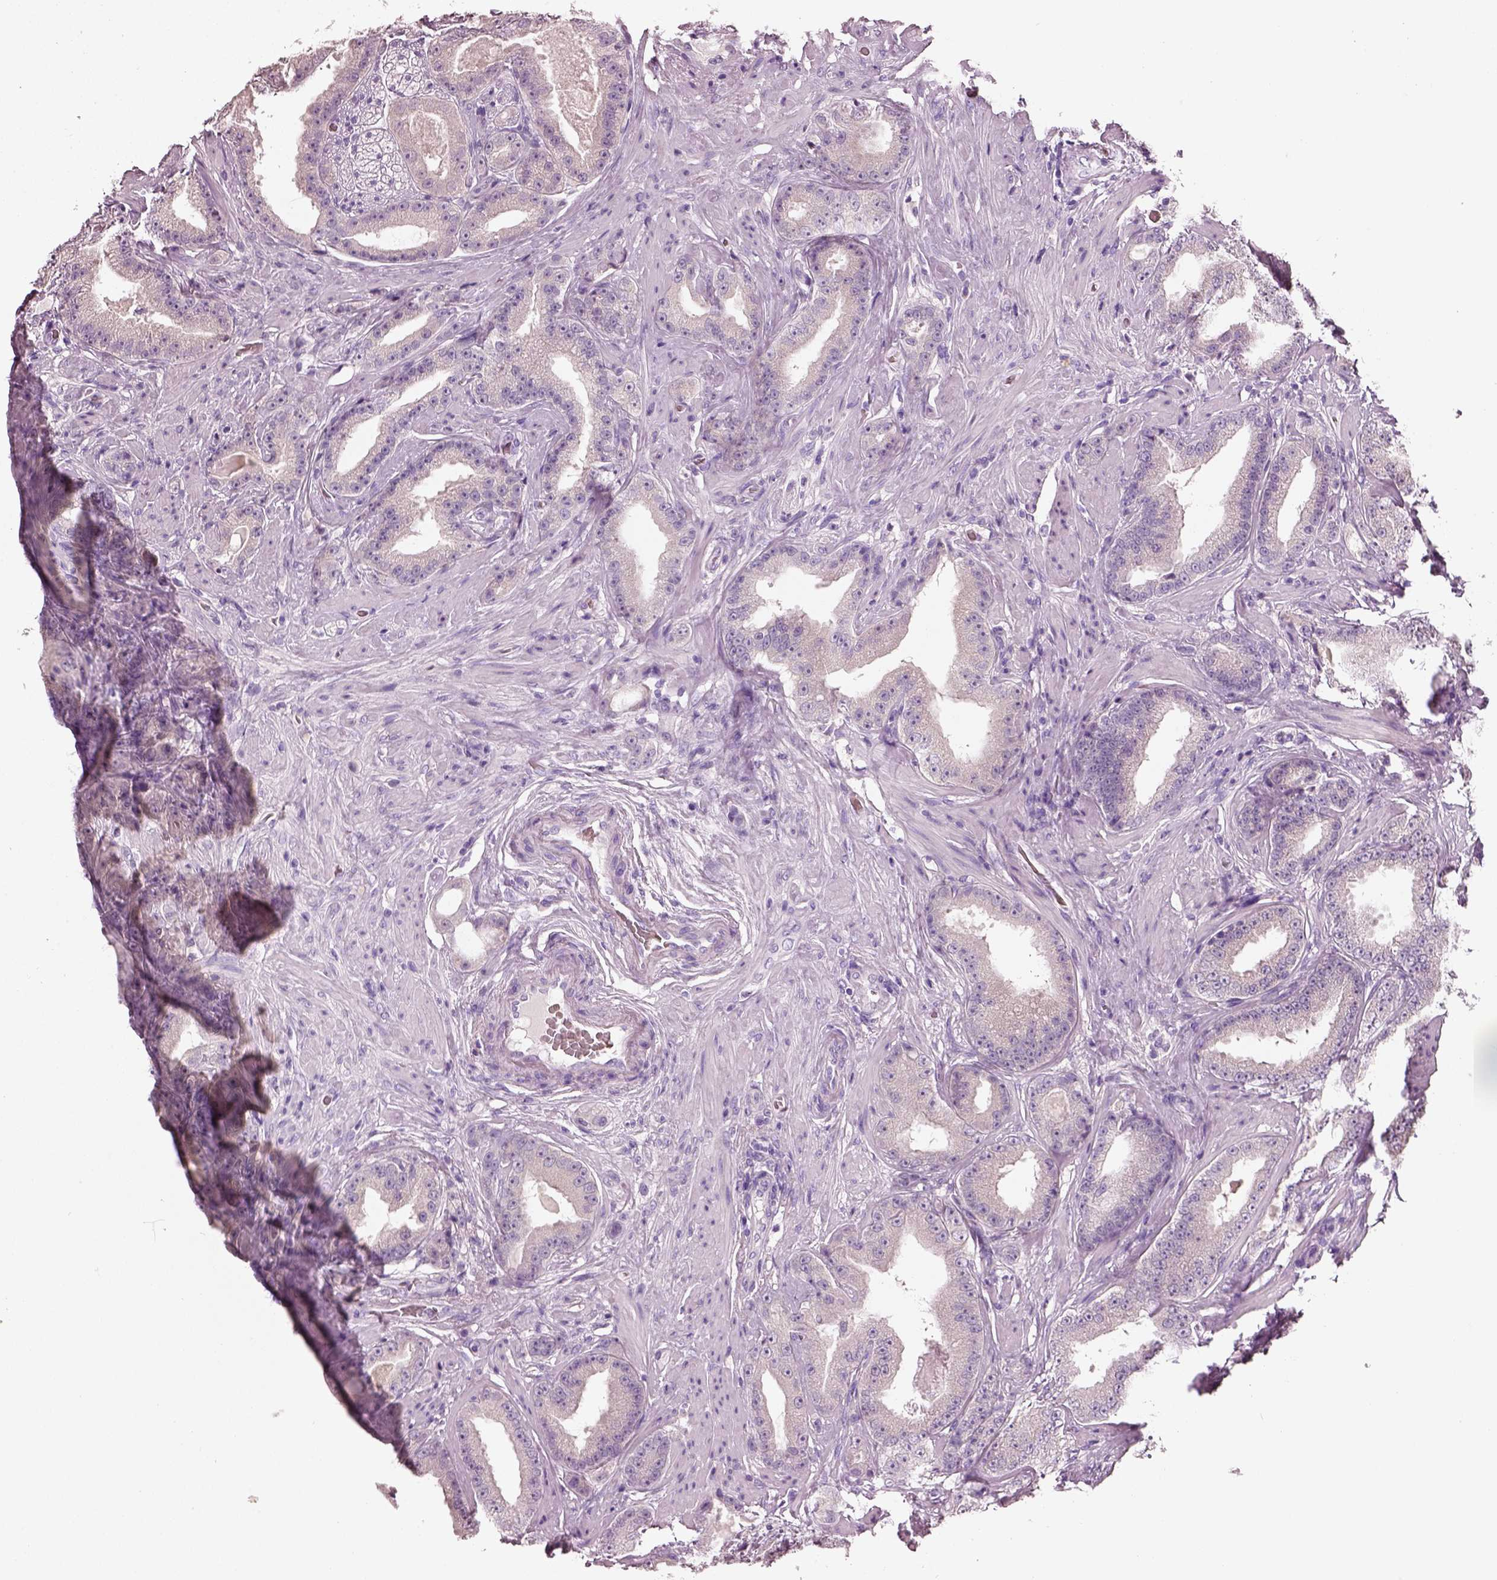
{"staining": {"intensity": "negative", "quantity": "none", "location": "none"}, "tissue": "prostate cancer", "cell_type": "Tumor cells", "image_type": "cancer", "snomed": [{"axis": "morphology", "description": "Adenocarcinoma, Low grade"}, {"axis": "topography", "description": "Prostate"}], "caption": "High power microscopy photomicrograph of an immunohistochemistry (IHC) photomicrograph of low-grade adenocarcinoma (prostate), revealing no significant staining in tumor cells. (Immunohistochemistry, brightfield microscopy, high magnification).", "gene": "ELSPBP1", "patient": {"sex": "male", "age": 60}}